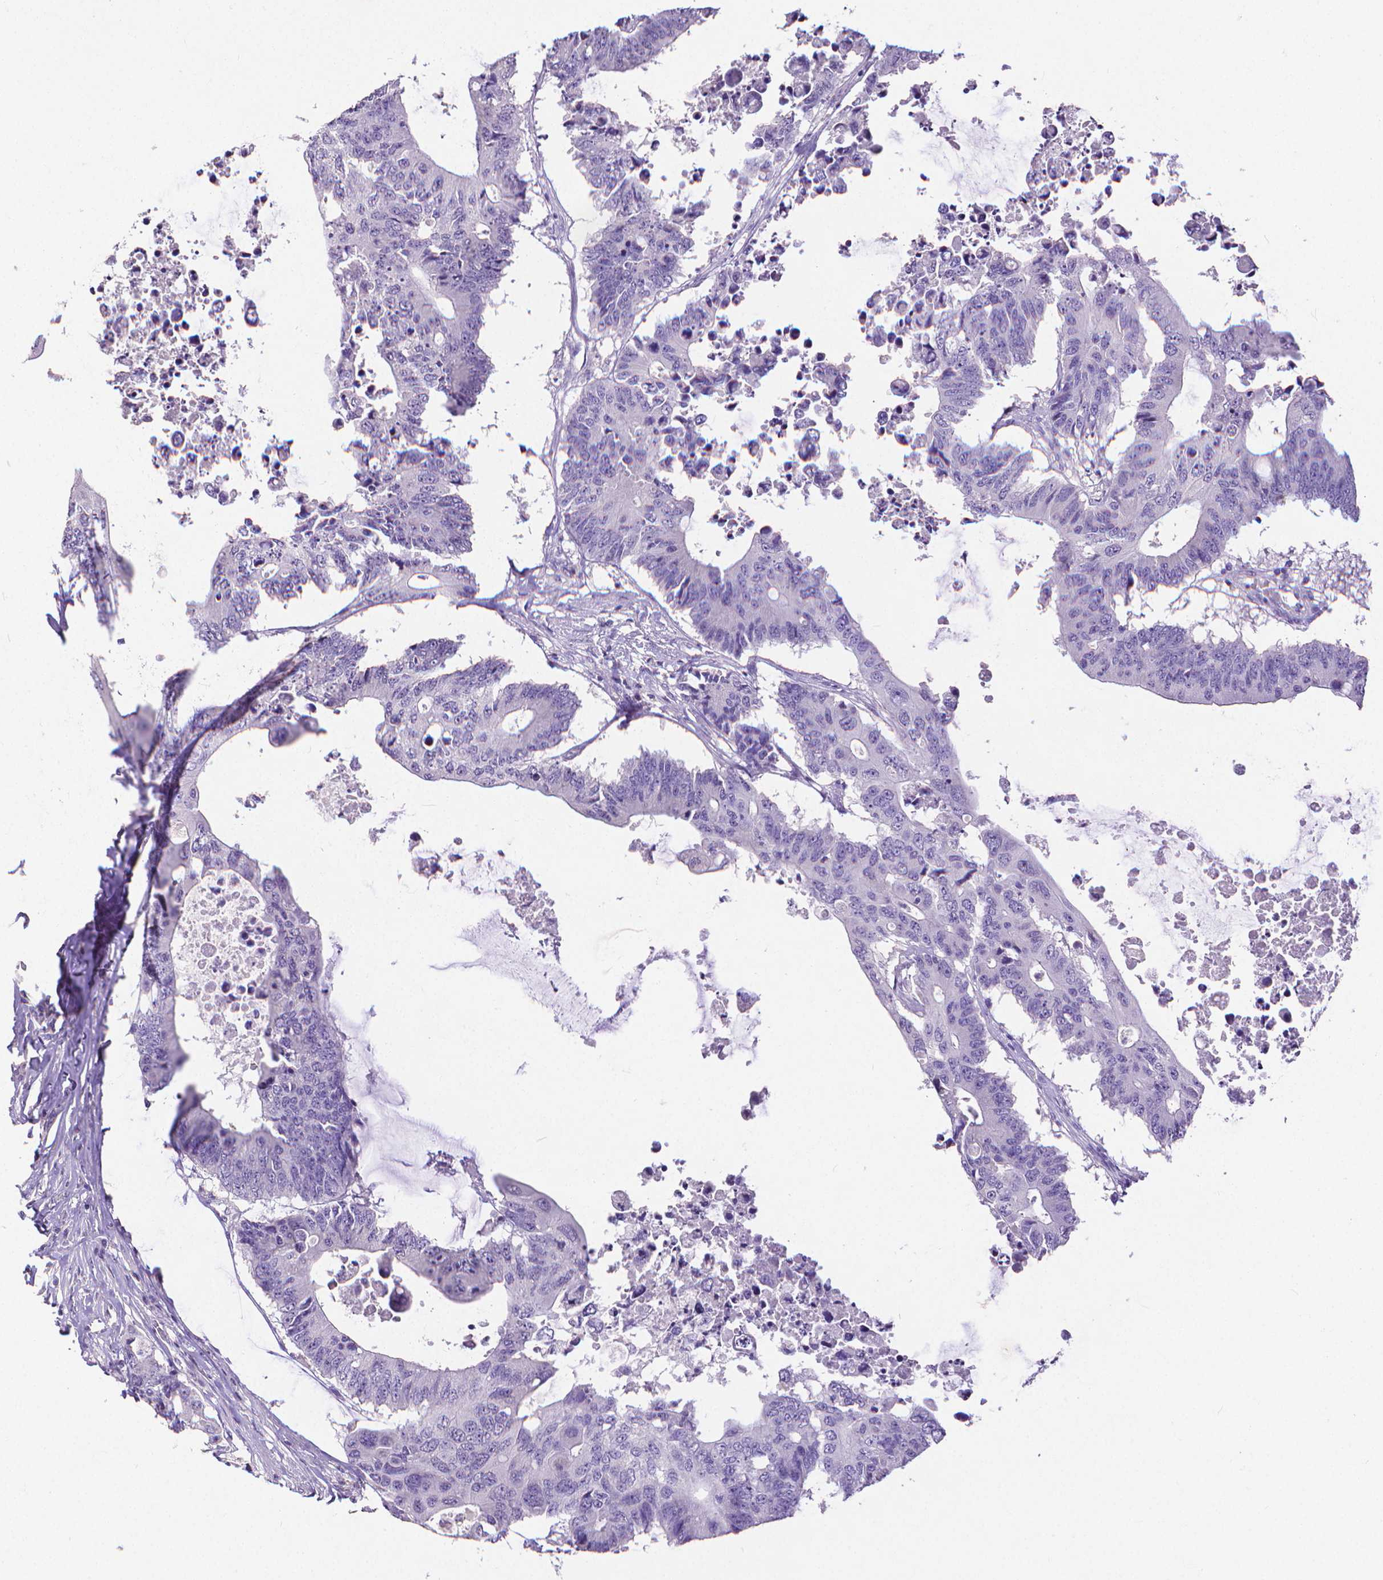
{"staining": {"intensity": "negative", "quantity": "none", "location": "none"}, "tissue": "colorectal cancer", "cell_type": "Tumor cells", "image_type": "cancer", "snomed": [{"axis": "morphology", "description": "Adenocarcinoma, NOS"}, {"axis": "topography", "description": "Colon"}], "caption": "Immunohistochemical staining of human colorectal cancer (adenocarcinoma) exhibits no significant staining in tumor cells. (Stains: DAB (3,3'-diaminobenzidine) IHC with hematoxylin counter stain, Microscopy: brightfield microscopy at high magnification).", "gene": "CD4", "patient": {"sex": "male", "age": 71}}